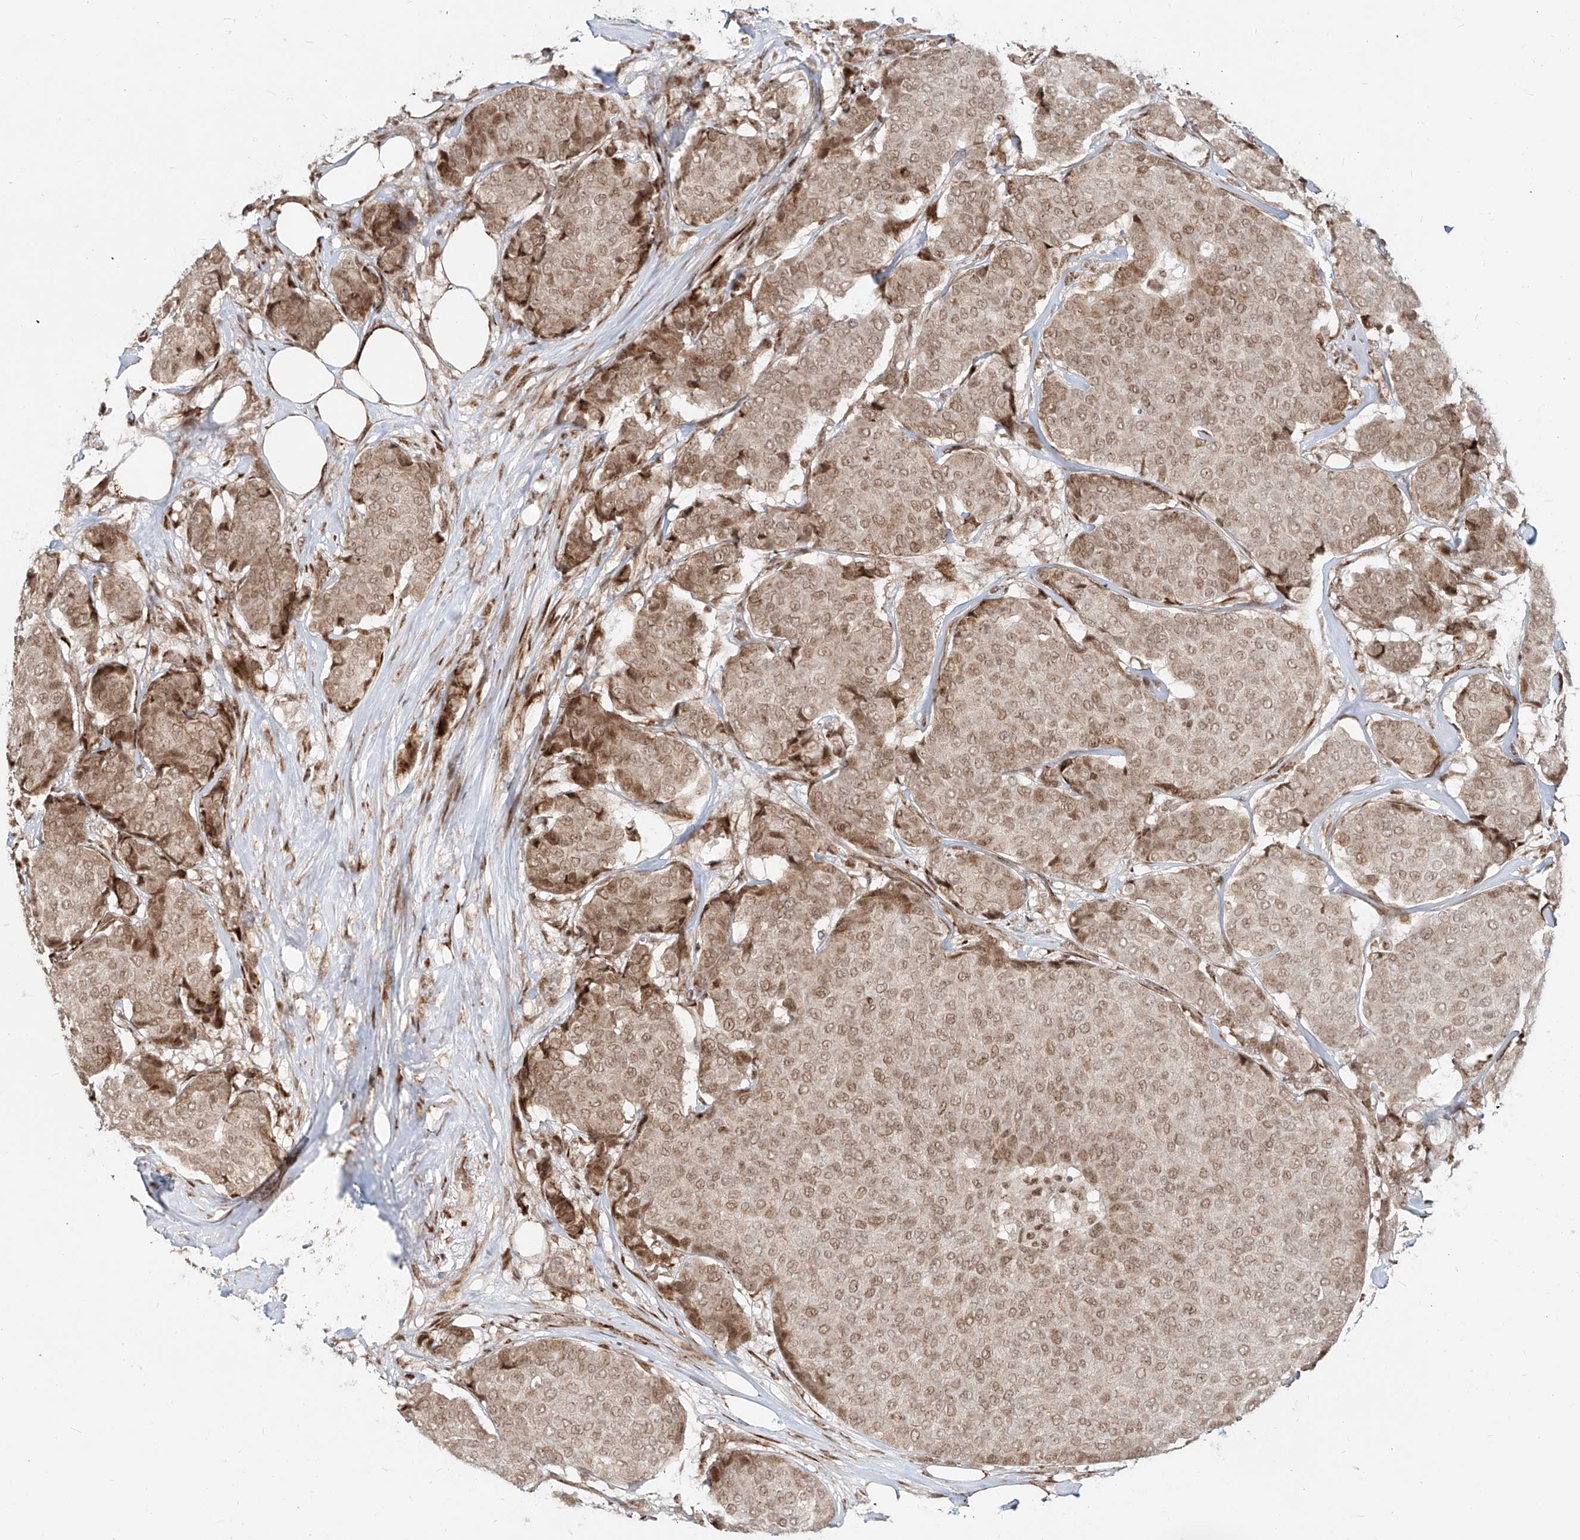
{"staining": {"intensity": "moderate", "quantity": ">75%", "location": "cytoplasmic/membranous,nuclear"}, "tissue": "breast cancer", "cell_type": "Tumor cells", "image_type": "cancer", "snomed": [{"axis": "morphology", "description": "Duct carcinoma"}, {"axis": "topography", "description": "Breast"}], "caption": "An immunohistochemistry image of tumor tissue is shown. Protein staining in brown highlights moderate cytoplasmic/membranous and nuclear positivity in breast invasive ductal carcinoma within tumor cells. (IHC, brightfield microscopy, high magnification).", "gene": "ZNF710", "patient": {"sex": "female", "age": 75}}